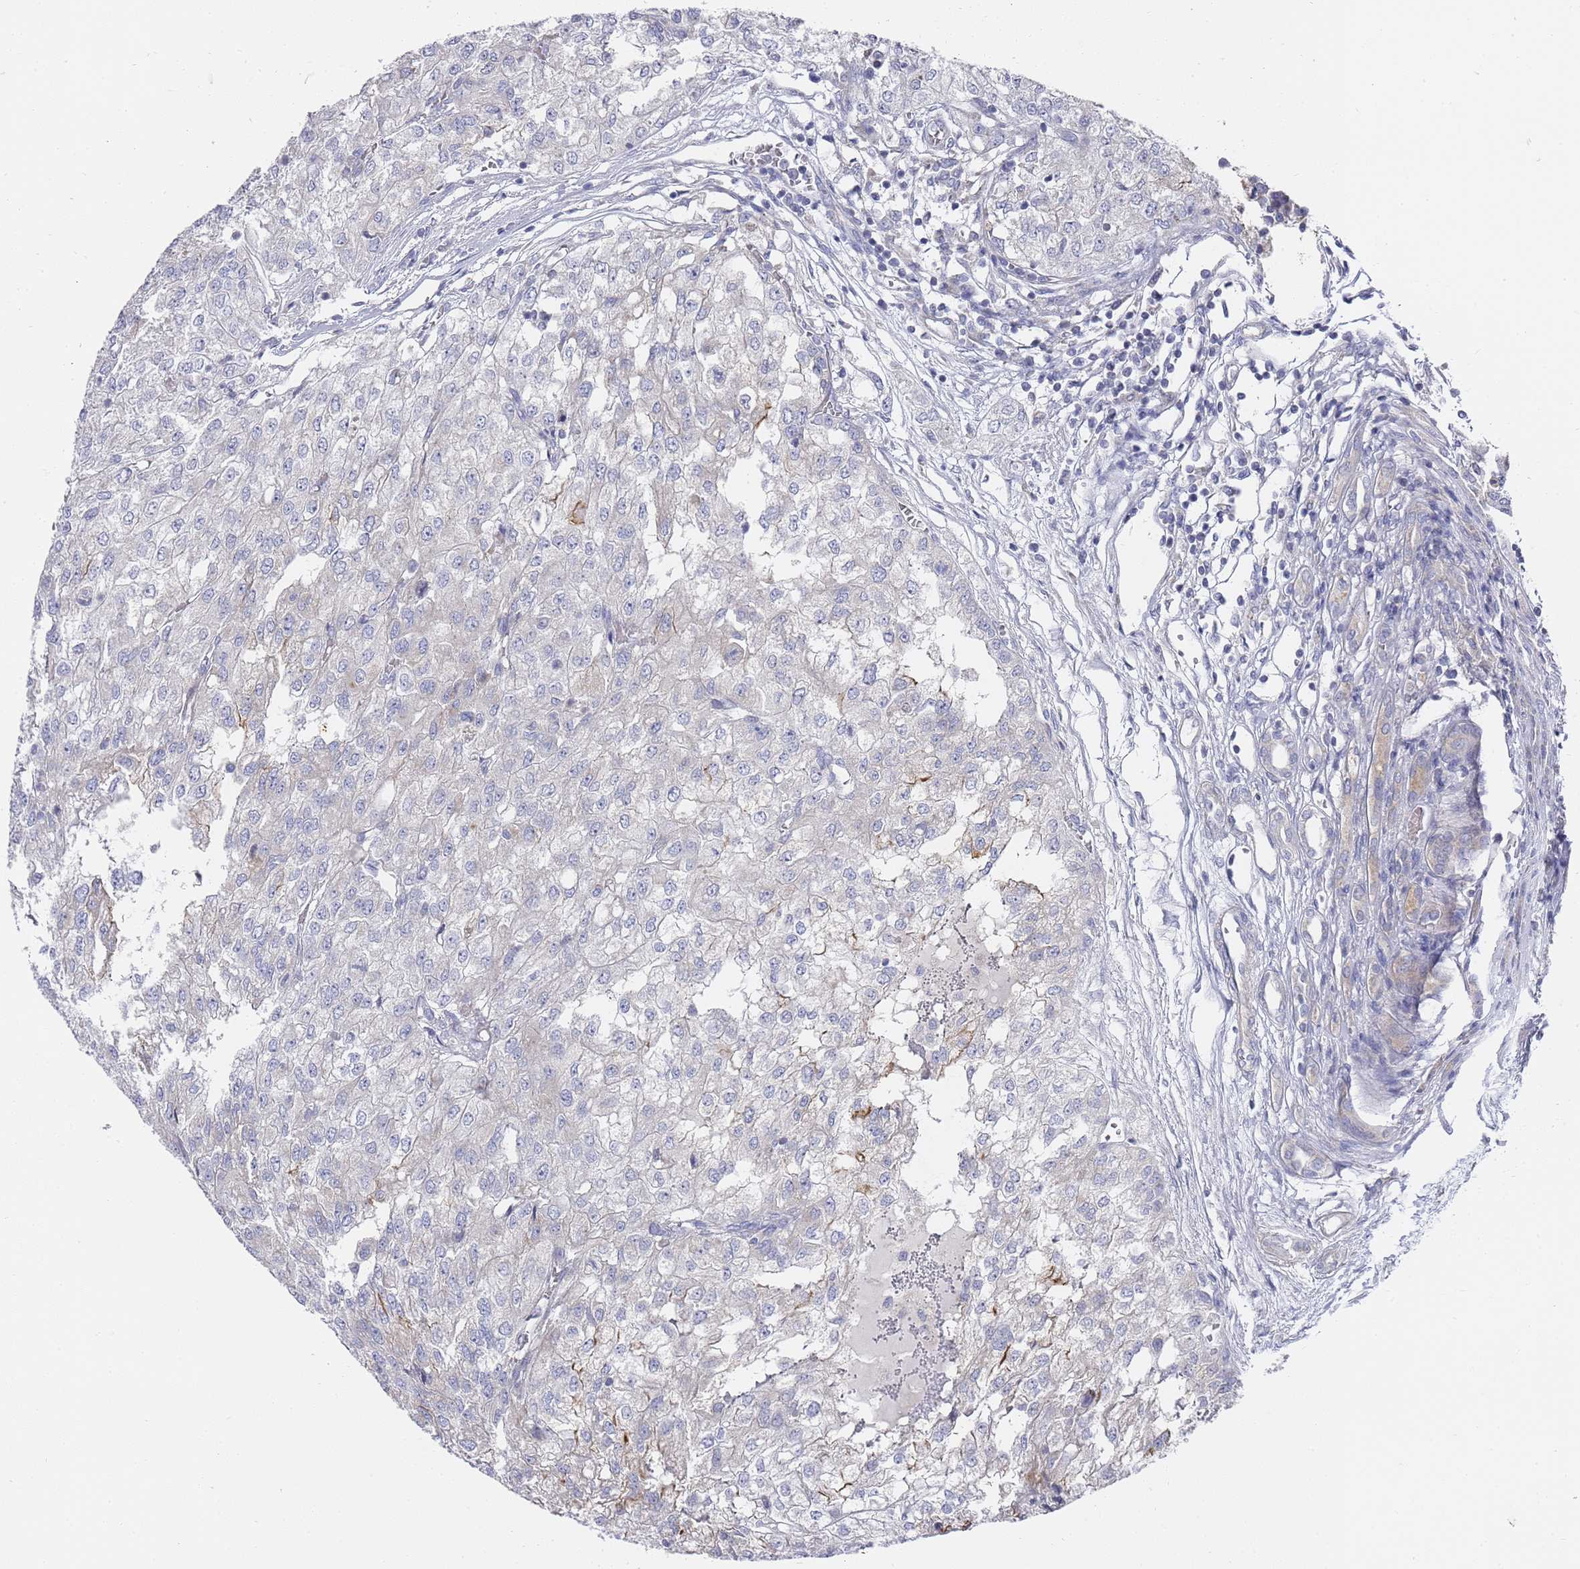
{"staining": {"intensity": "negative", "quantity": "none", "location": "none"}, "tissue": "renal cancer", "cell_type": "Tumor cells", "image_type": "cancer", "snomed": [{"axis": "morphology", "description": "Adenocarcinoma, NOS"}, {"axis": "topography", "description": "Kidney"}], "caption": "A micrograph of human renal cancer is negative for staining in tumor cells.", "gene": "SCAPER", "patient": {"sex": "female", "age": 54}}